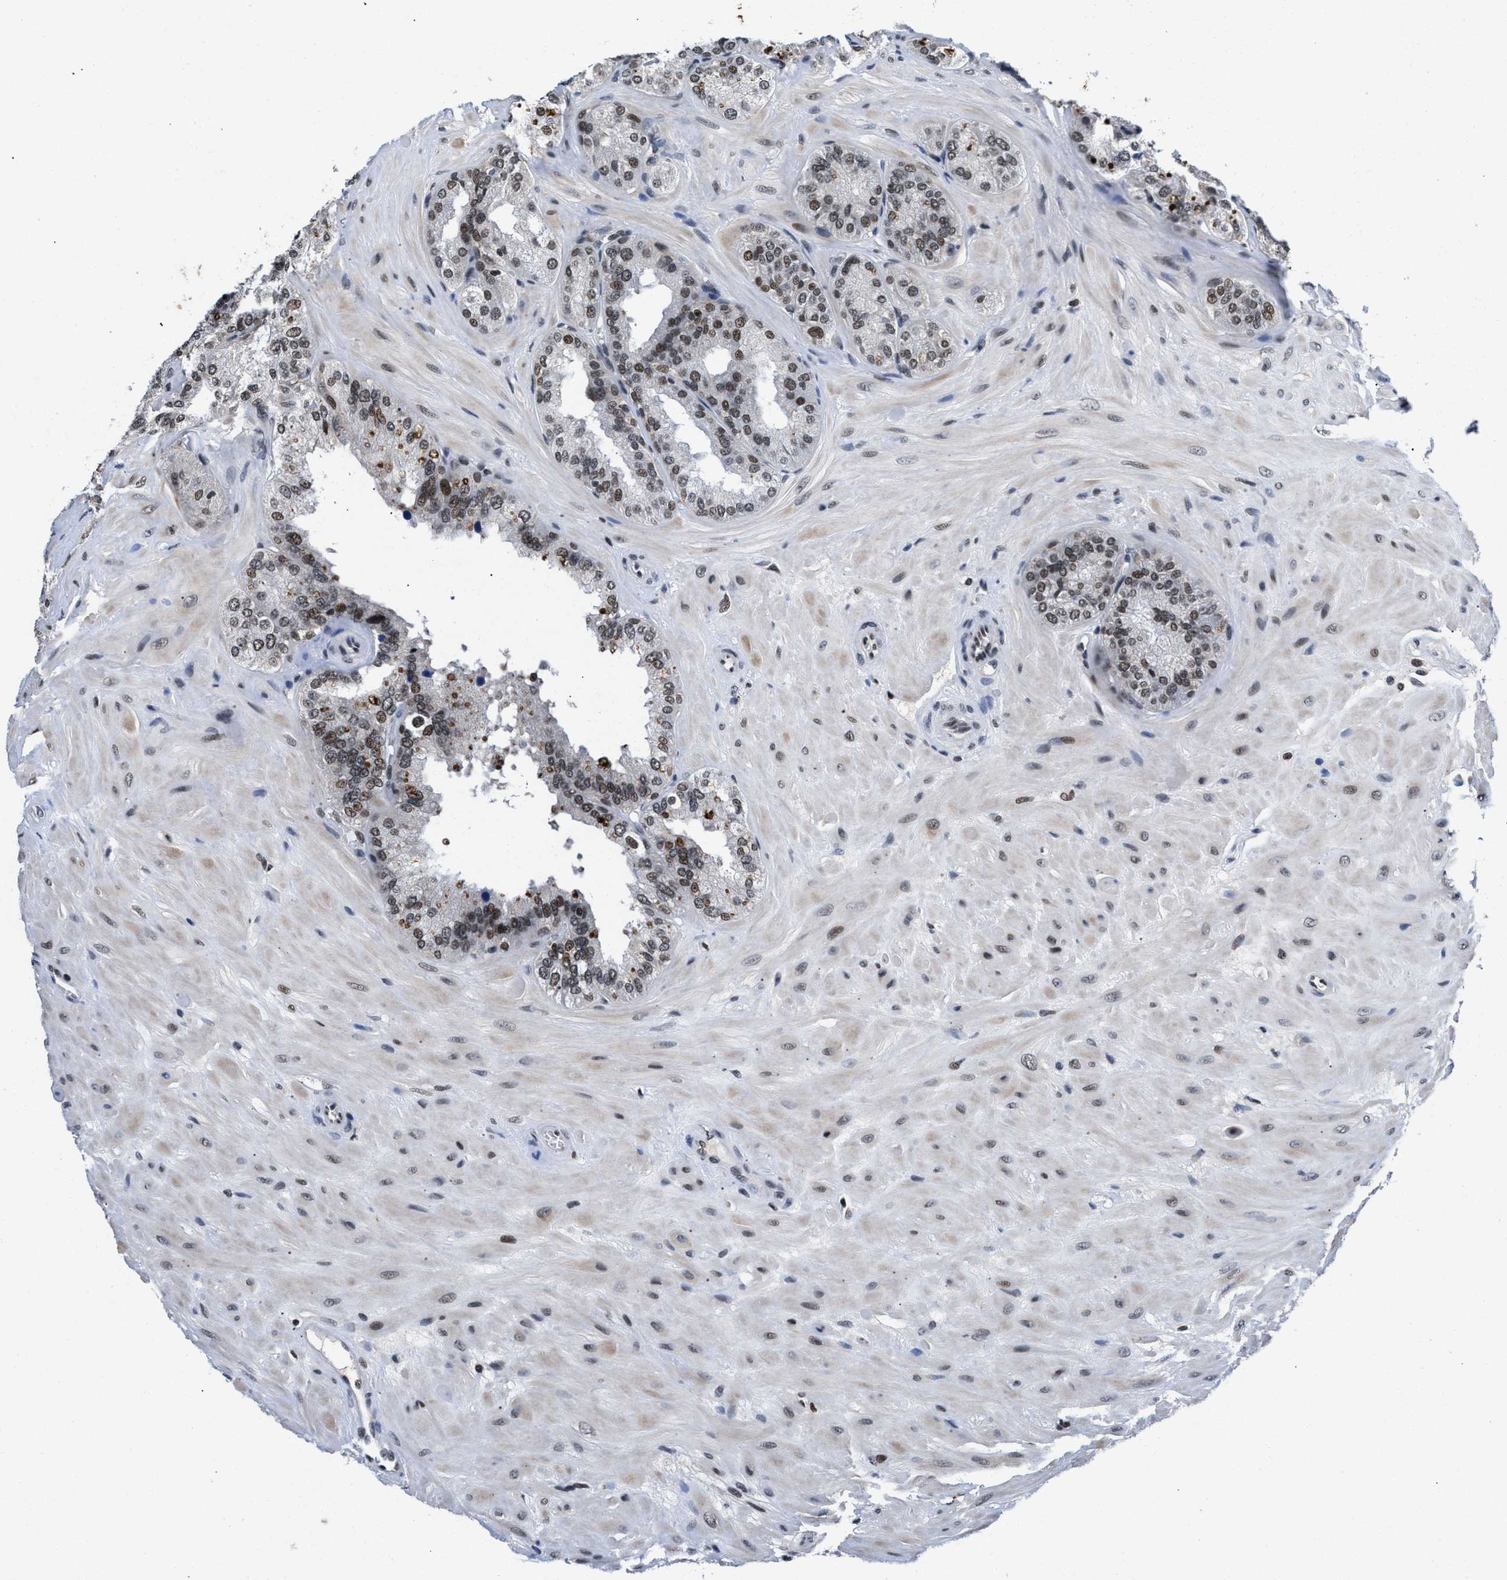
{"staining": {"intensity": "weak", "quantity": "25%-75%", "location": "nuclear"}, "tissue": "seminal vesicle", "cell_type": "Glandular cells", "image_type": "normal", "snomed": [{"axis": "morphology", "description": "Normal tissue, NOS"}, {"axis": "topography", "description": "Prostate"}, {"axis": "topography", "description": "Seminal veicle"}], "caption": "Brown immunohistochemical staining in benign seminal vesicle demonstrates weak nuclear positivity in about 25%-75% of glandular cells.", "gene": "WDR81", "patient": {"sex": "male", "age": 51}}